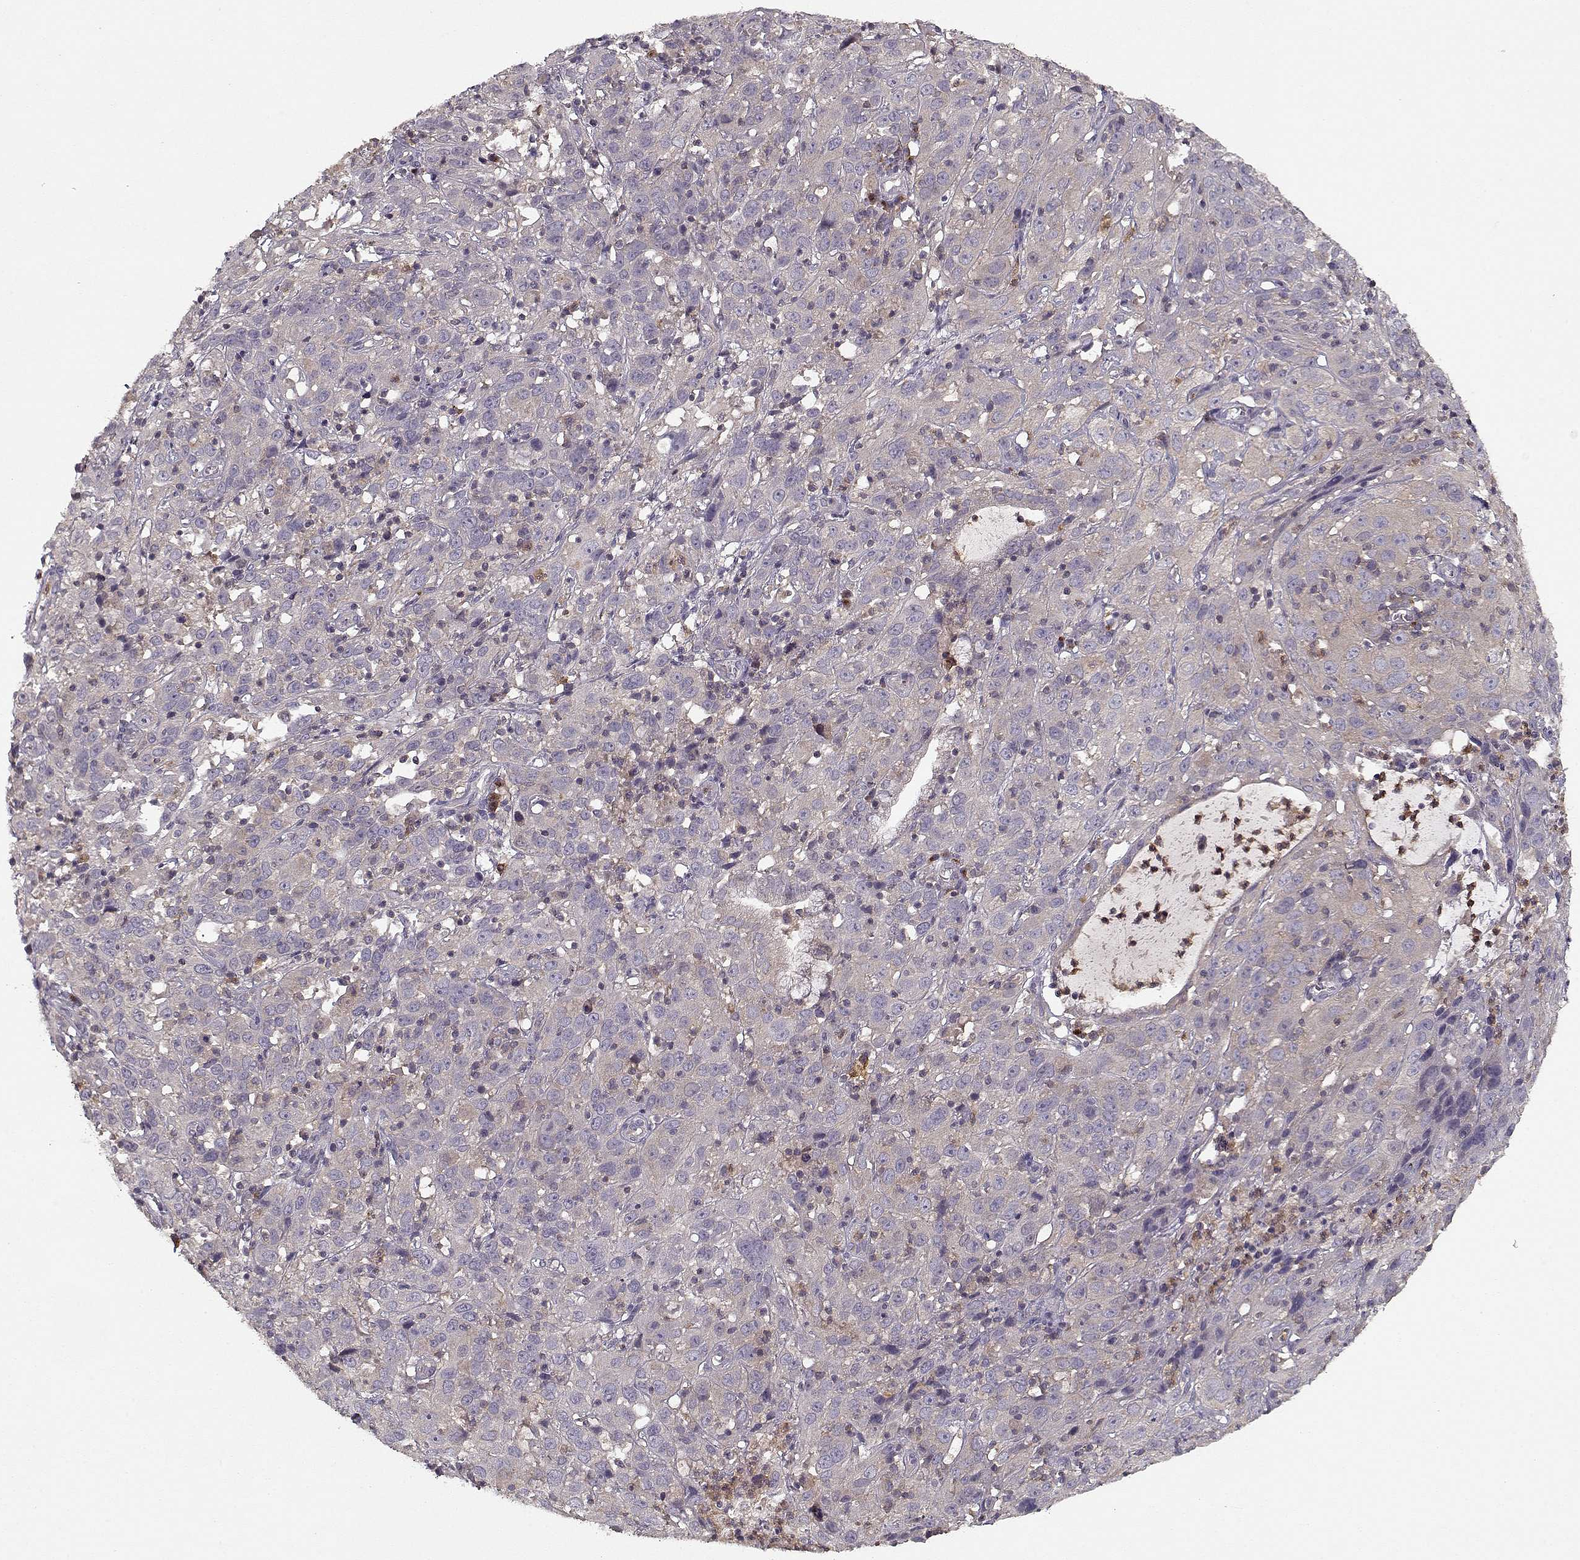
{"staining": {"intensity": "negative", "quantity": "none", "location": "none"}, "tissue": "cervical cancer", "cell_type": "Tumor cells", "image_type": "cancer", "snomed": [{"axis": "morphology", "description": "Squamous cell carcinoma, NOS"}, {"axis": "topography", "description": "Cervix"}], "caption": "Image shows no protein positivity in tumor cells of cervical squamous cell carcinoma tissue. (Immunohistochemistry, brightfield microscopy, high magnification).", "gene": "UNC13D", "patient": {"sex": "female", "age": 32}}